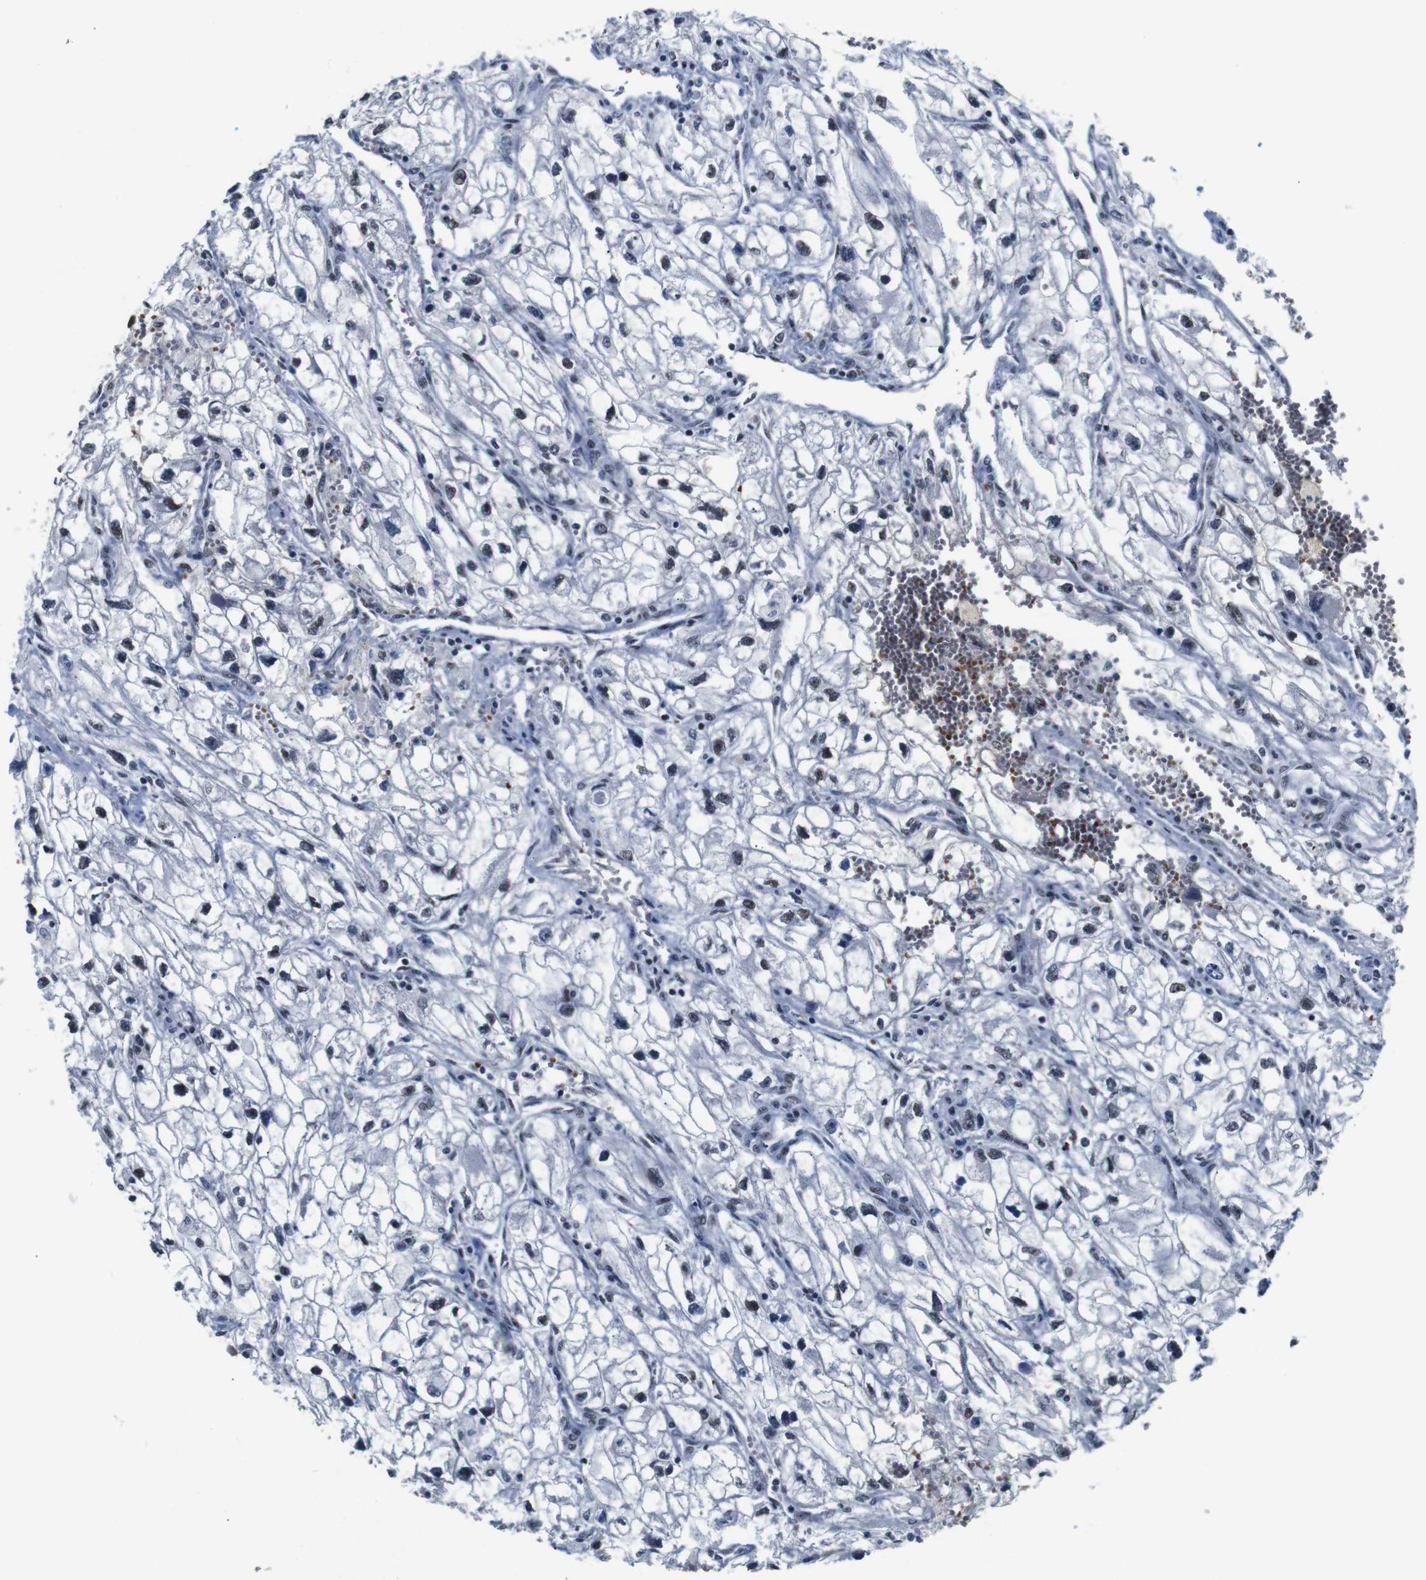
{"staining": {"intensity": "weak", "quantity": "25%-75%", "location": "nuclear"}, "tissue": "renal cancer", "cell_type": "Tumor cells", "image_type": "cancer", "snomed": [{"axis": "morphology", "description": "Adenocarcinoma, NOS"}, {"axis": "topography", "description": "Kidney"}], "caption": "Protein expression analysis of human renal adenocarcinoma reveals weak nuclear expression in about 25%-75% of tumor cells. The staining is performed using DAB brown chromogen to label protein expression. The nuclei are counter-stained blue using hematoxylin.", "gene": "ILDR2", "patient": {"sex": "female", "age": 70}}